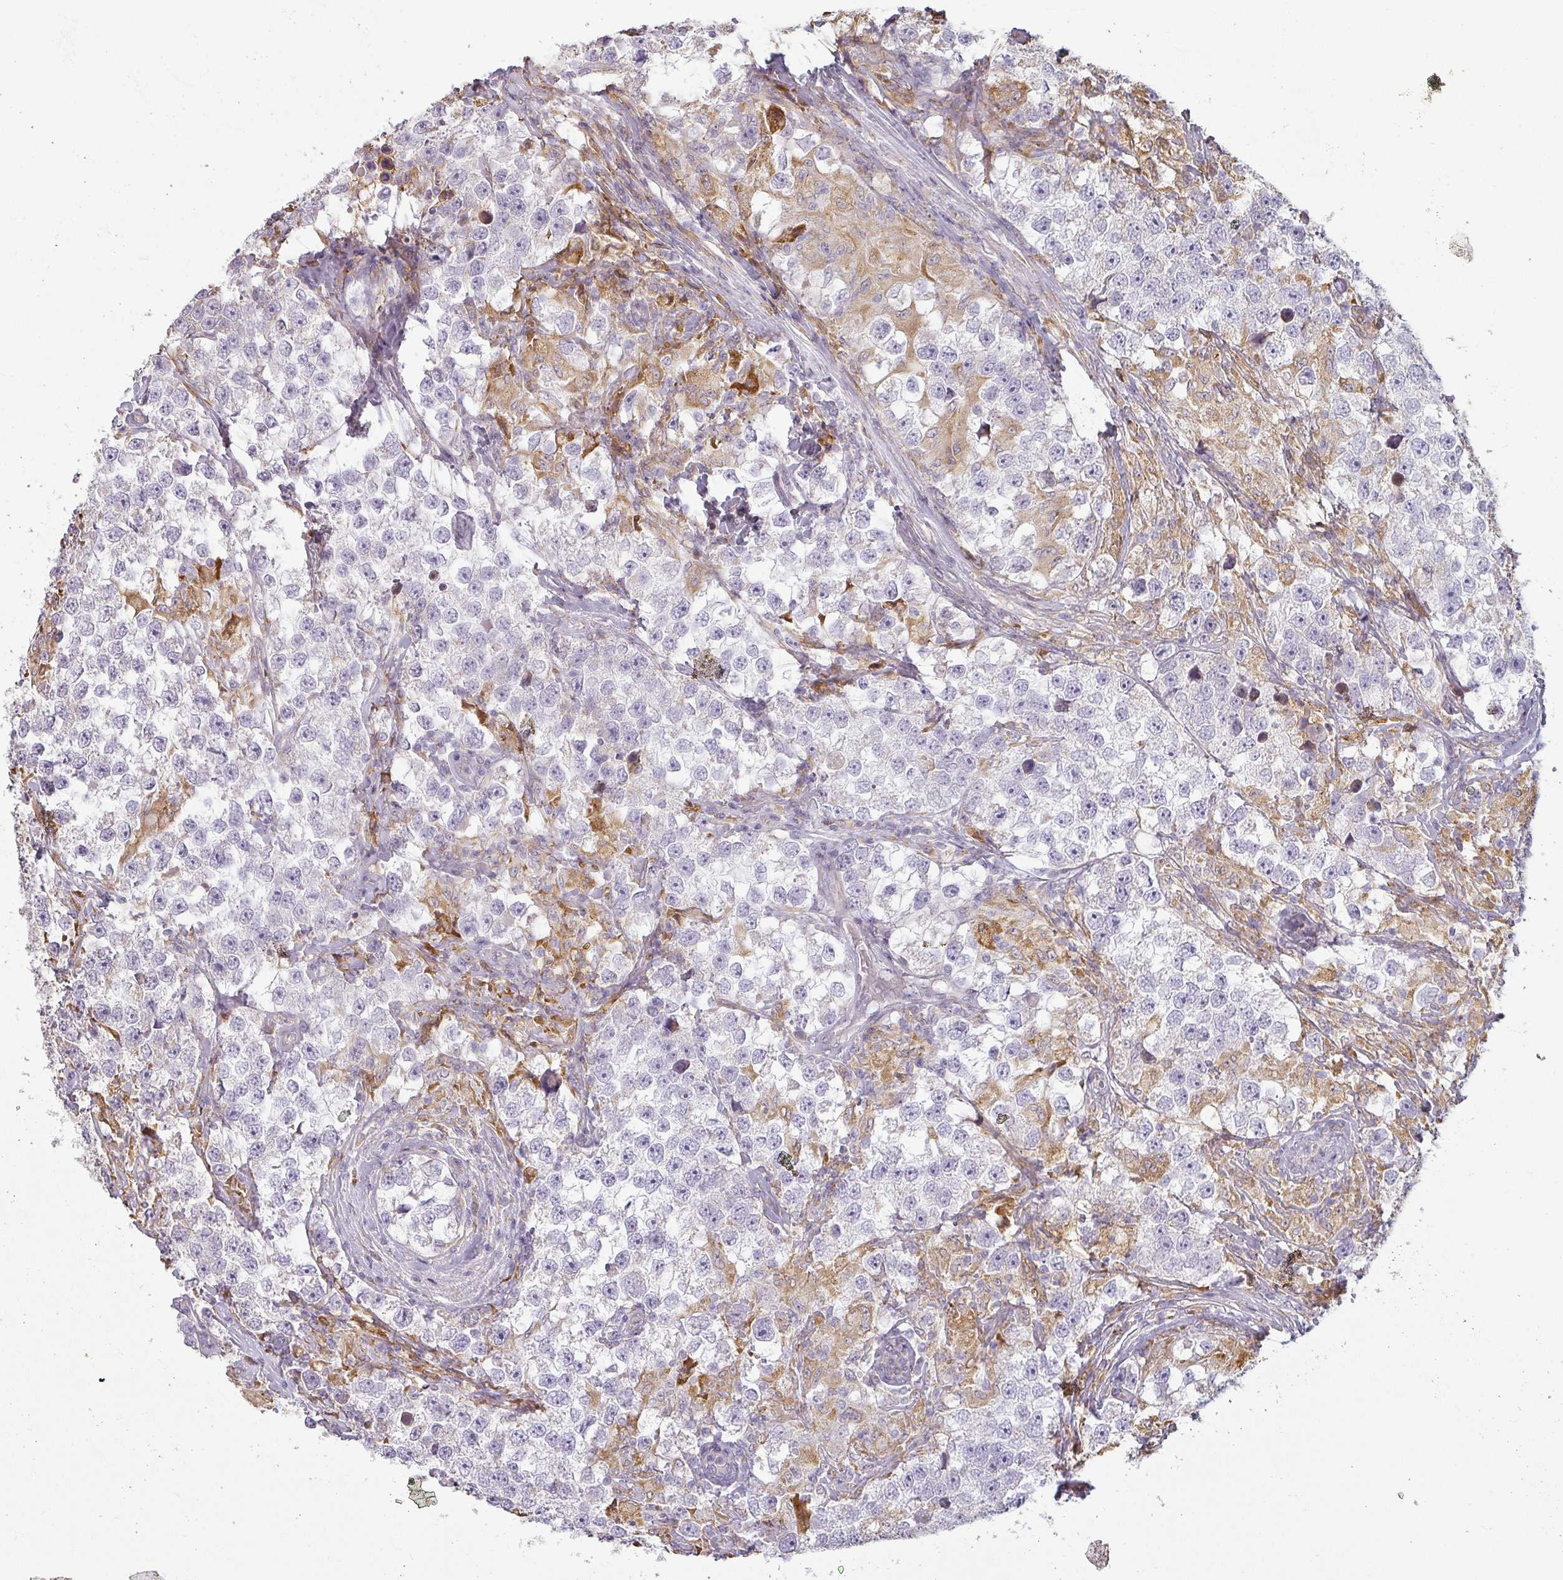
{"staining": {"intensity": "negative", "quantity": "none", "location": "none"}, "tissue": "testis cancer", "cell_type": "Tumor cells", "image_type": "cancer", "snomed": [{"axis": "morphology", "description": "Seminoma, NOS"}, {"axis": "topography", "description": "Testis"}], "caption": "Tumor cells show no significant protein positivity in testis cancer (seminoma).", "gene": "CCDC144A", "patient": {"sex": "male", "age": 46}}